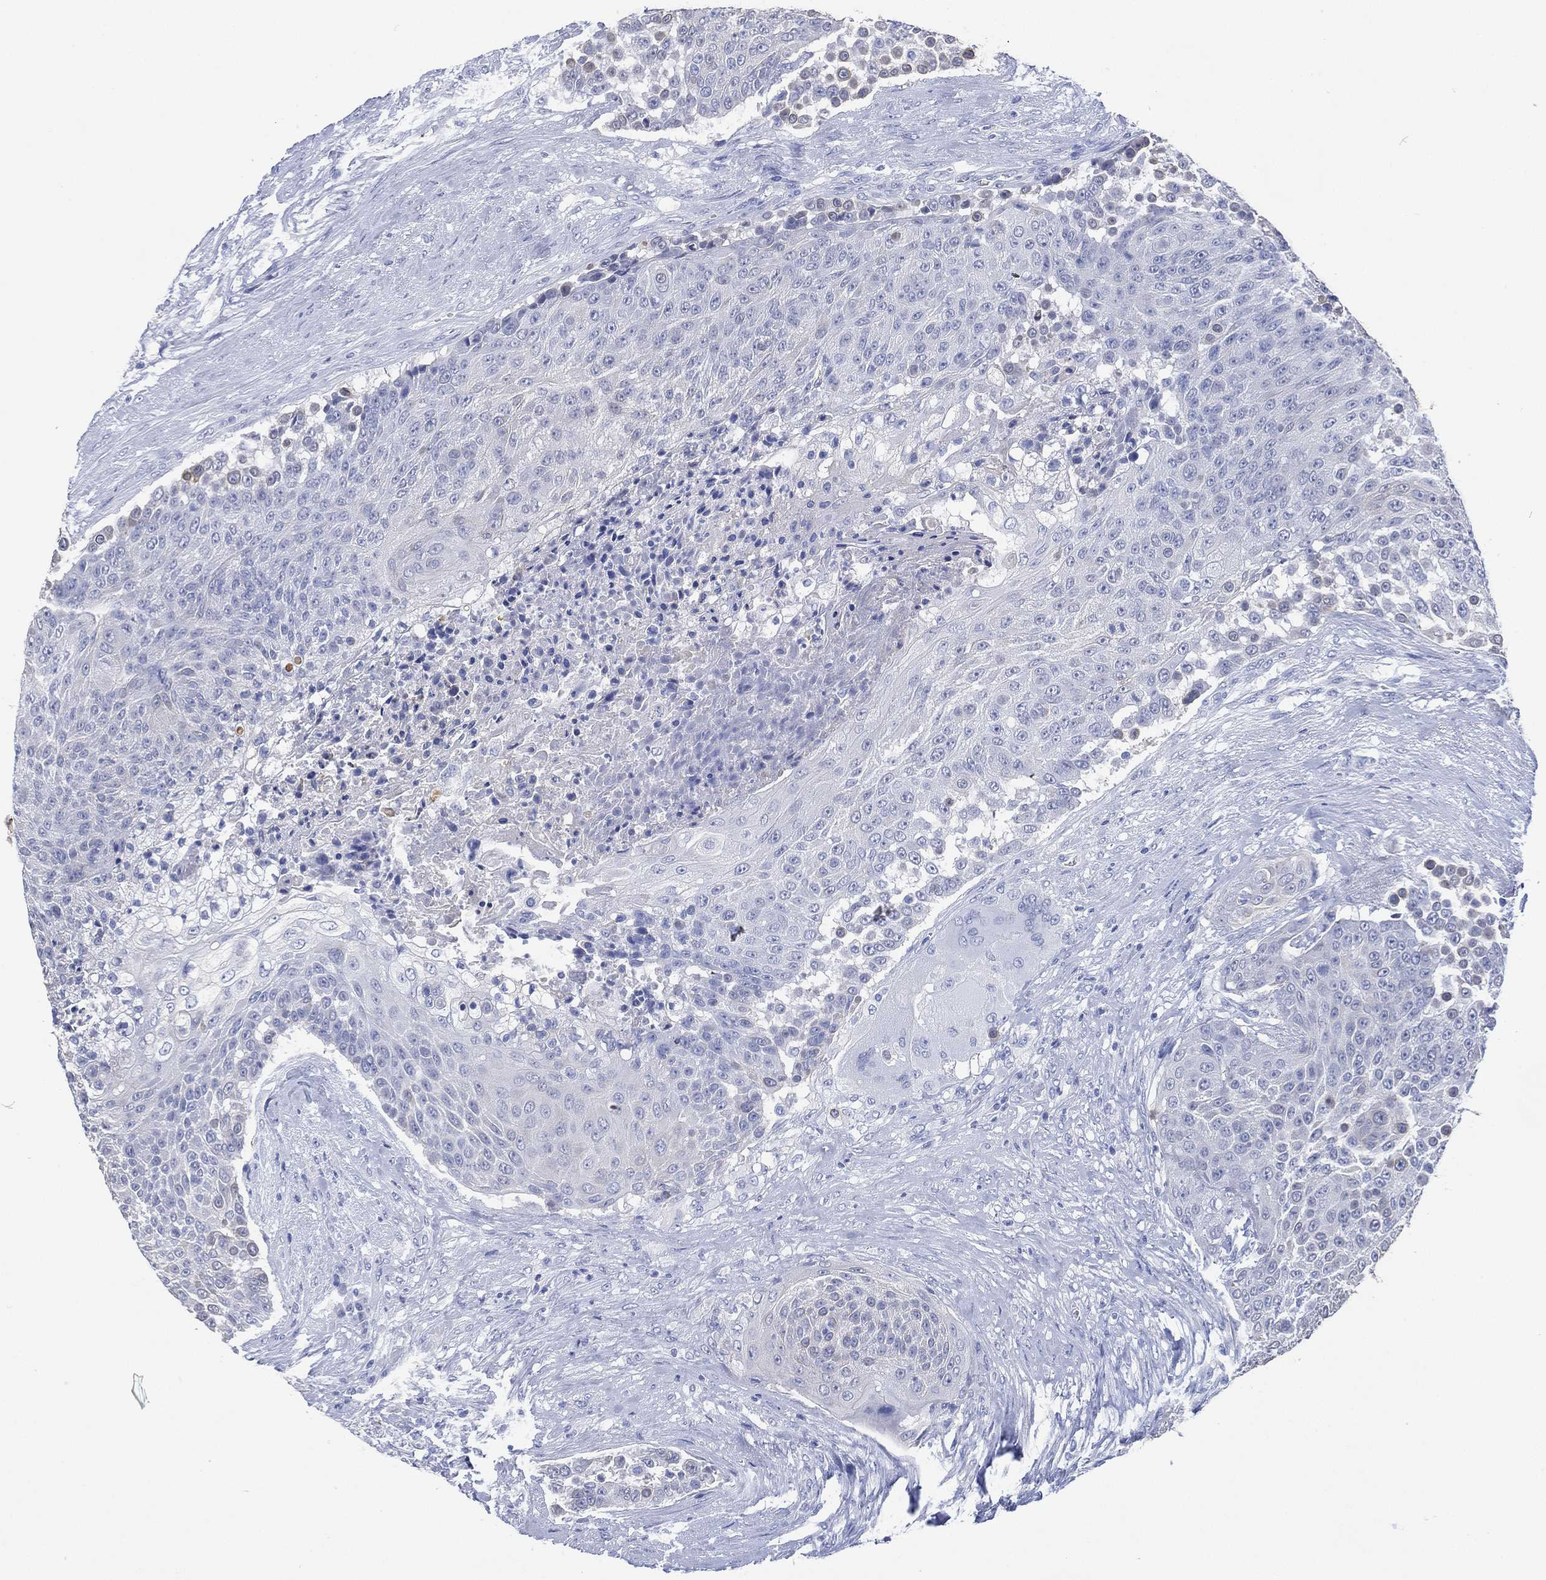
{"staining": {"intensity": "negative", "quantity": "none", "location": "none"}, "tissue": "urothelial cancer", "cell_type": "Tumor cells", "image_type": "cancer", "snomed": [{"axis": "morphology", "description": "Urothelial carcinoma, High grade"}, {"axis": "topography", "description": "Urinary bladder"}], "caption": "A high-resolution histopathology image shows immunohistochemistry (IHC) staining of urothelial carcinoma (high-grade), which shows no significant positivity in tumor cells. The staining is performed using DAB brown chromogen with nuclei counter-stained in using hematoxylin.", "gene": "FMO1", "patient": {"sex": "female", "age": 63}}